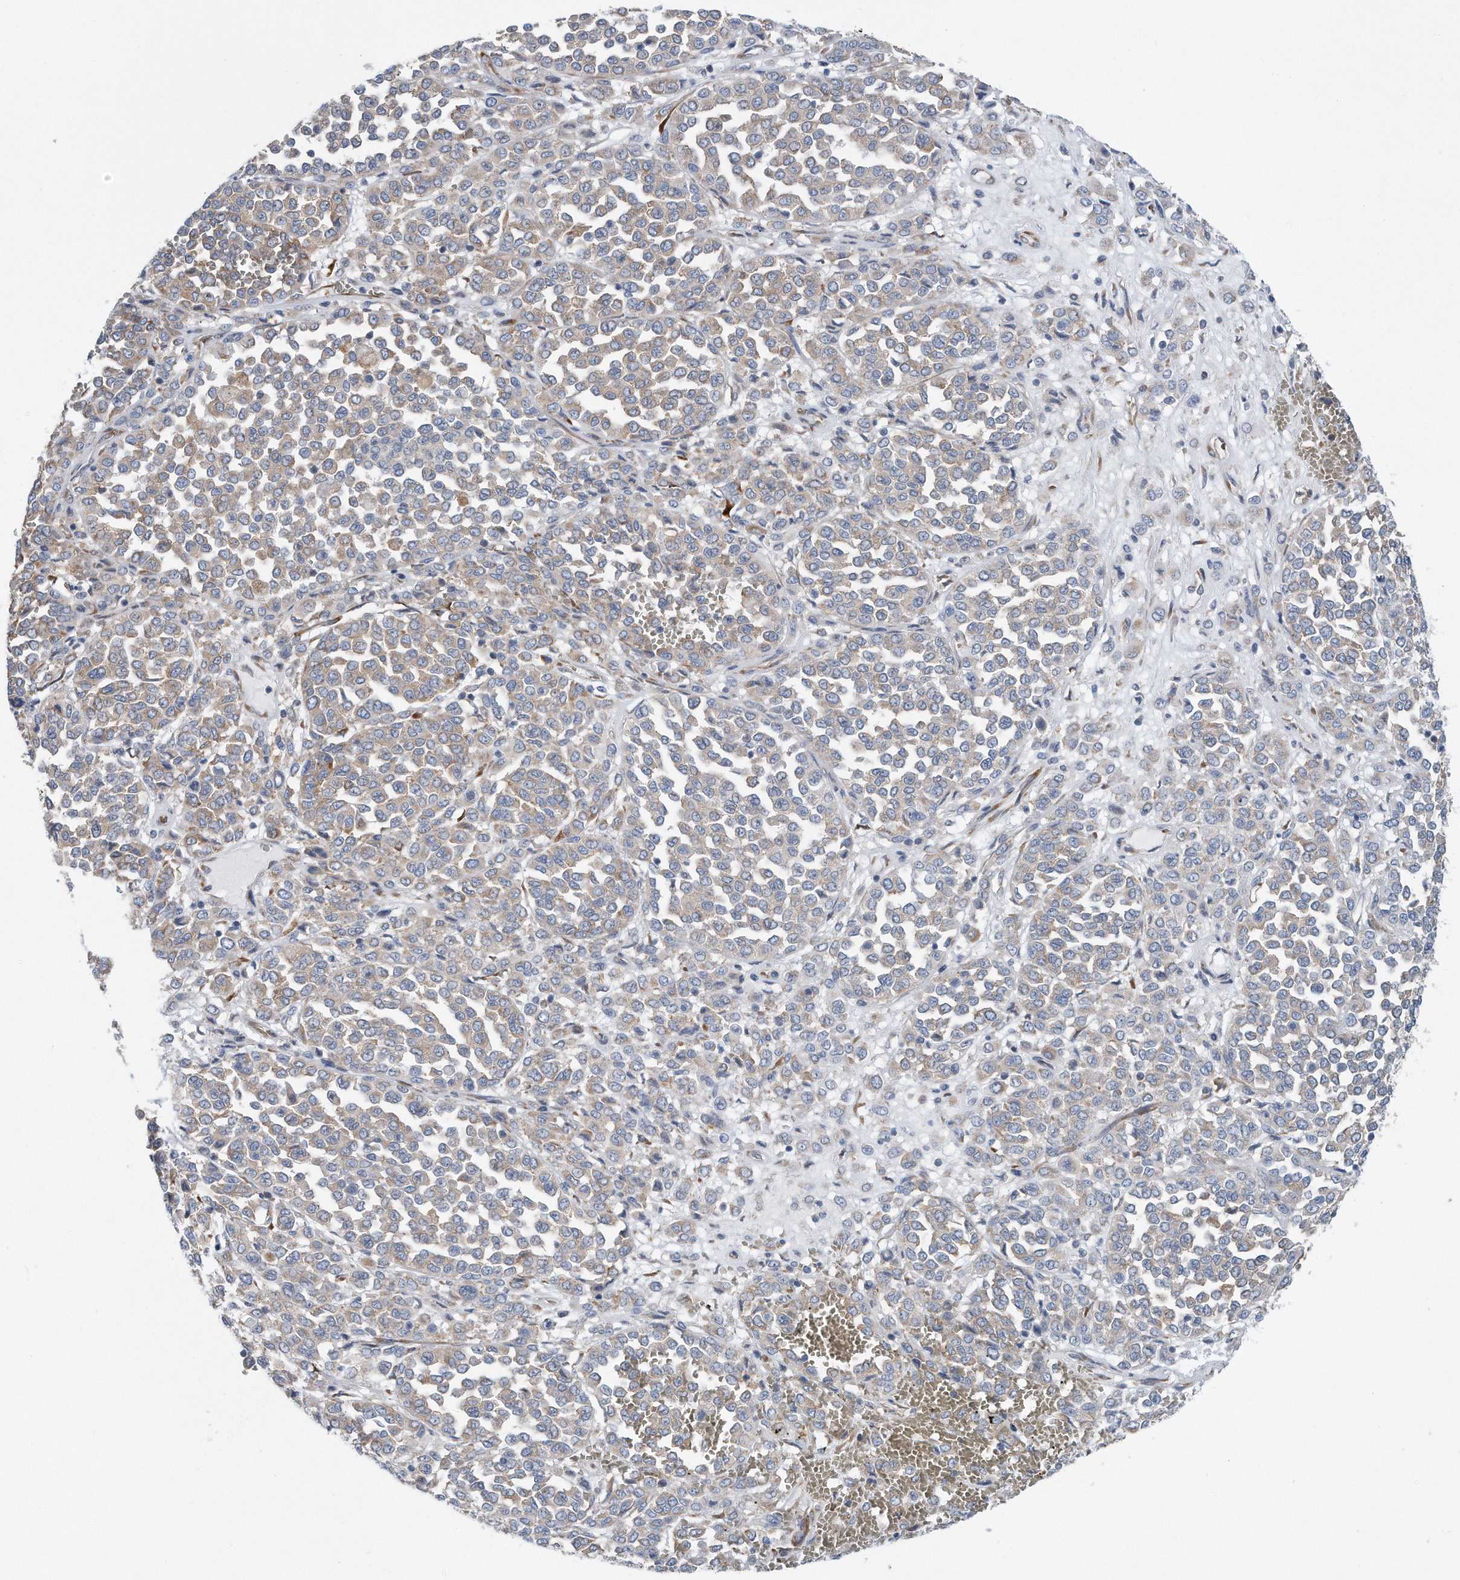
{"staining": {"intensity": "negative", "quantity": "none", "location": "none"}, "tissue": "melanoma", "cell_type": "Tumor cells", "image_type": "cancer", "snomed": [{"axis": "morphology", "description": "Malignant melanoma, Metastatic site"}, {"axis": "topography", "description": "Pancreas"}], "caption": "Tumor cells are negative for protein expression in human malignant melanoma (metastatic site).", "gene": "RPL26L1", "patient": {"sex": "female", "age": 30}}